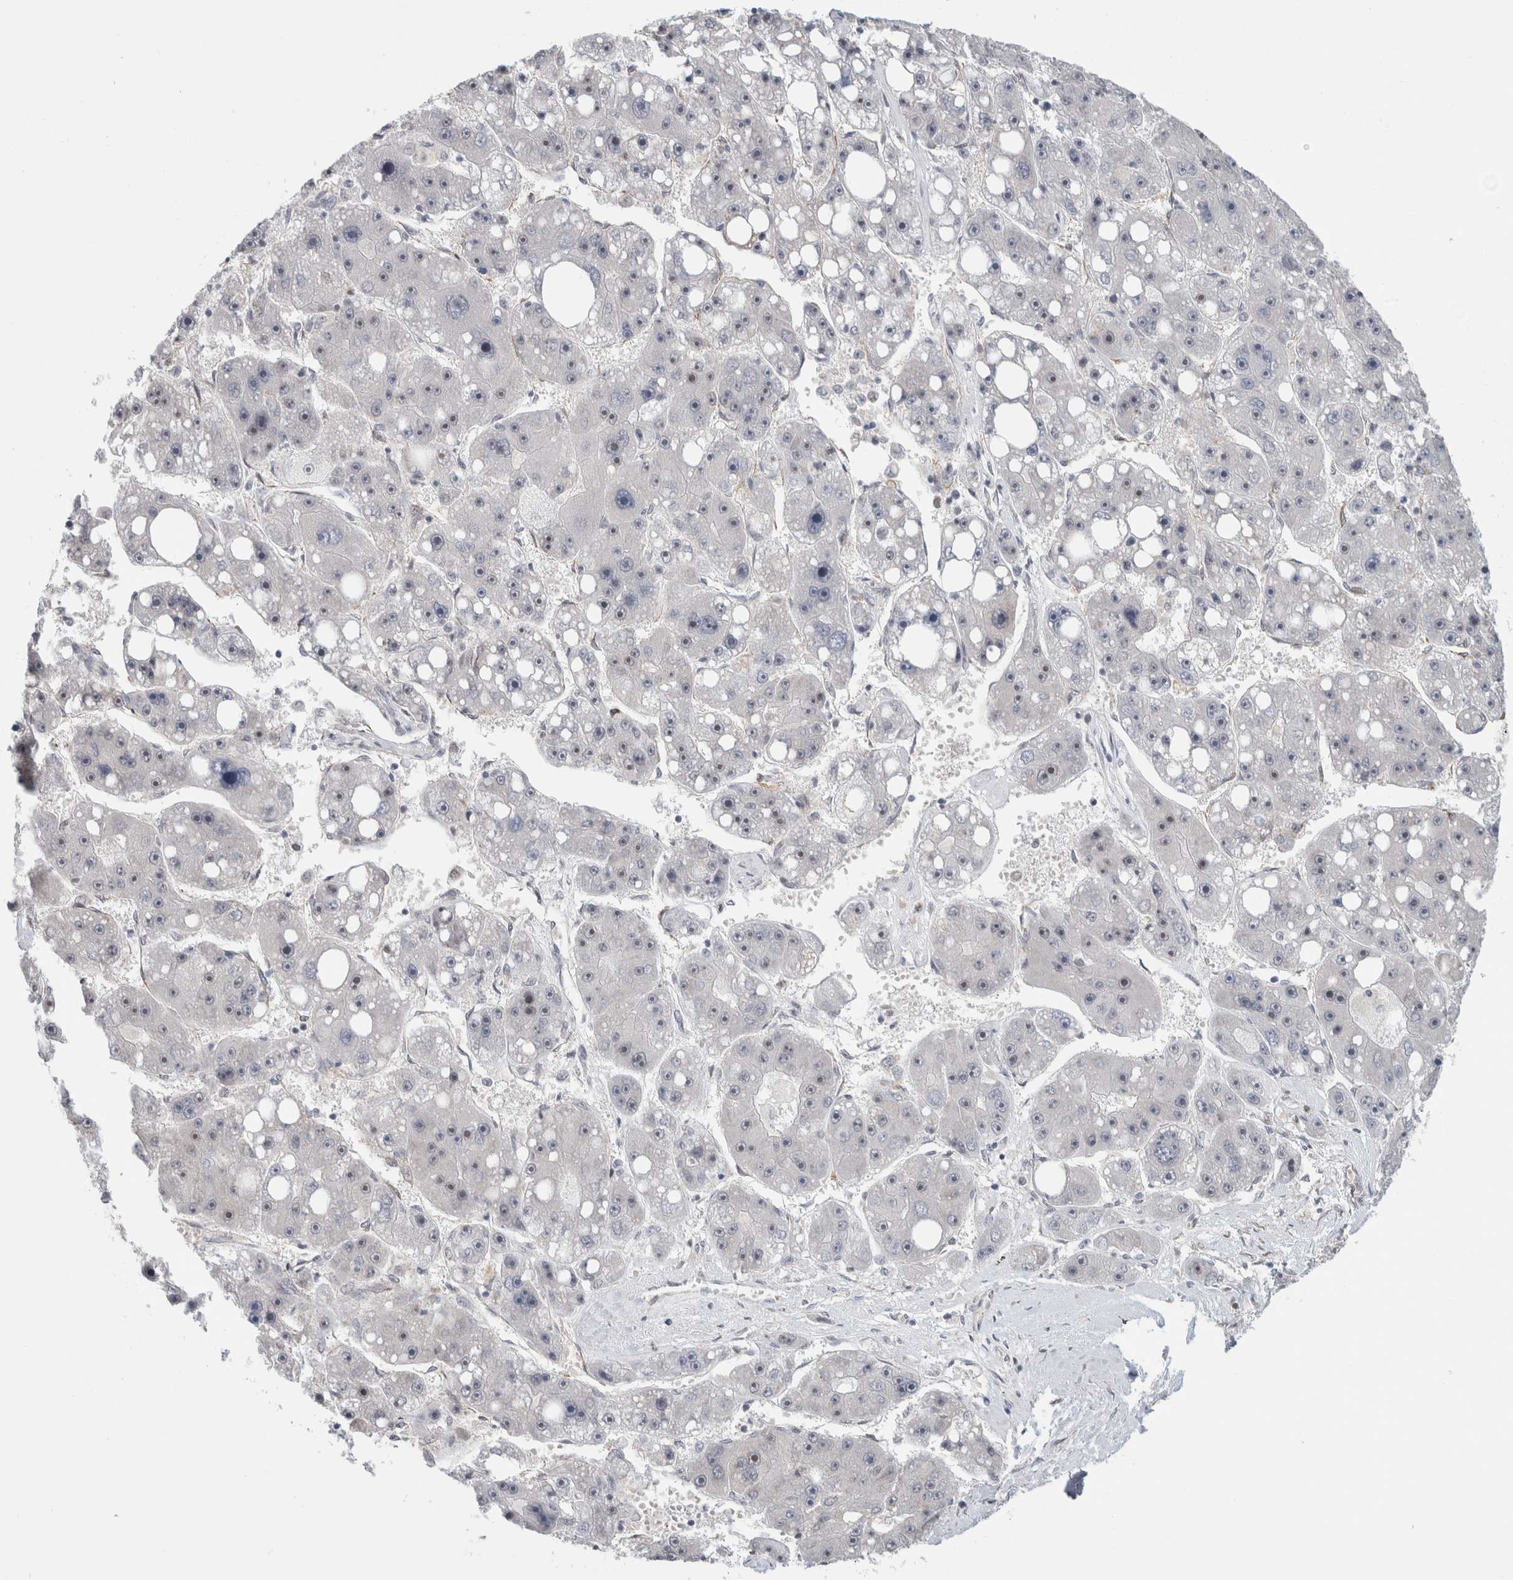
{"staining": {"intensity": "moderate", "quantity": "25%-75%", "location": "nuclear"}, "tissue": "liver cancer", "cell_type": "Tumor cells", "image_type": "cancer", "snomed": [{"axis": "morphology", "description": "Carcinoma, Hepatocellular, NOS"}, {"axis": "topography", "description": "Liver"}], "caption": "Human liver hepatocellular carcinoma stained for a protein (brown) exhibits moderate nuclear positive positivity in approximately 25%-75% of tumor cells.", "gene": "RBMX2", "patient": {"sex": "female", "age": 61}}